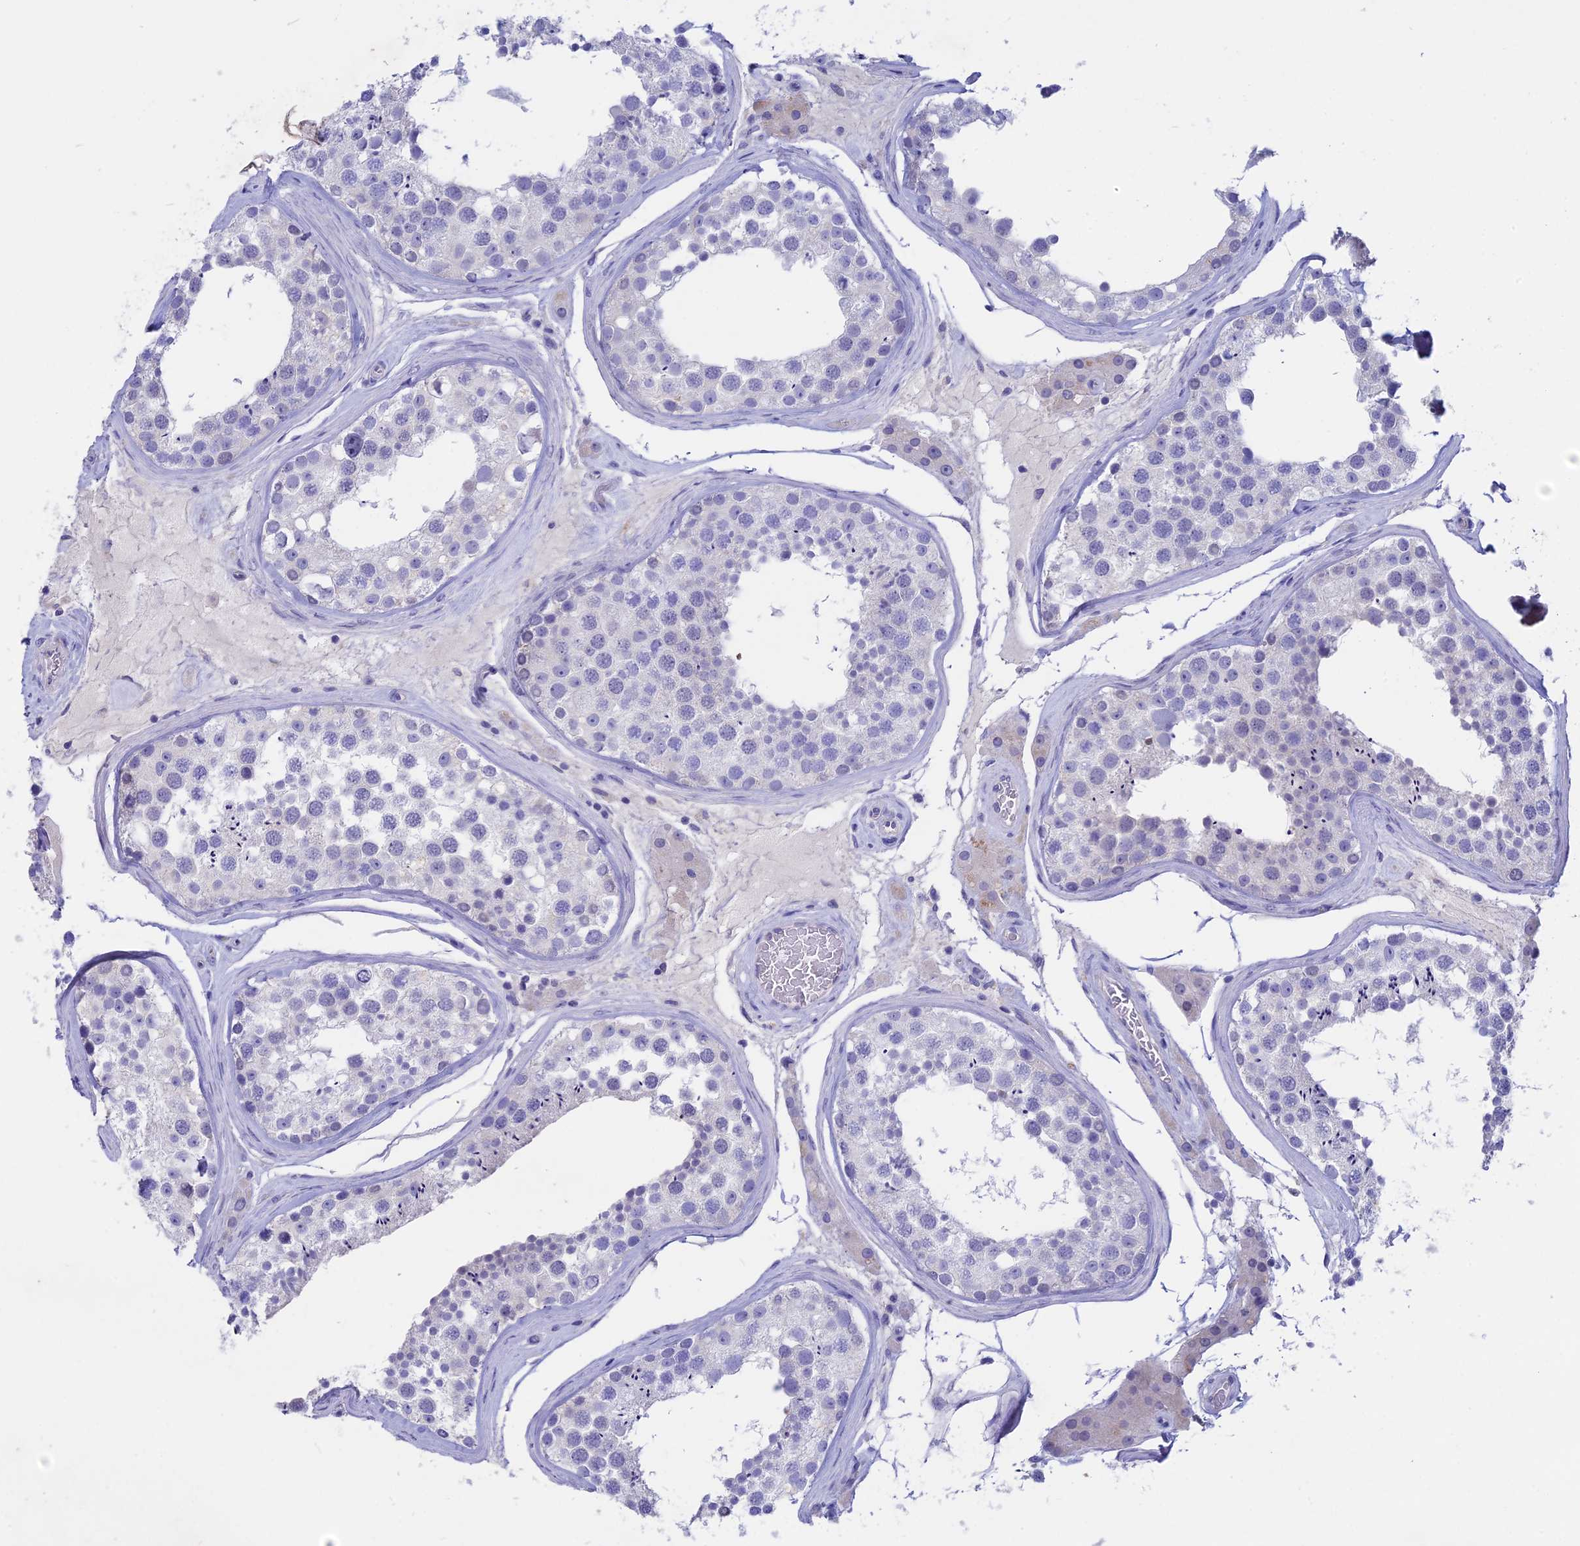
{"staining": {"intensity": "negative", "quantity": "none", "location": "none"}, "tissue": "testis", "cell_type": "Cells in seminiferous ducts", "image_type": "normal", "snomed": [{"axis": "morphology", "description": "Normal tissue, NOS"}, {"axis": "topography", "description": "Testis"}], "caption": "Testis stained for a protein using immunohistochemistry (IHC) exhibits no positivity cells in seminiferous ducts.", "gene": "BTBD19", "patient": {"sex": "male", "age": 46}}